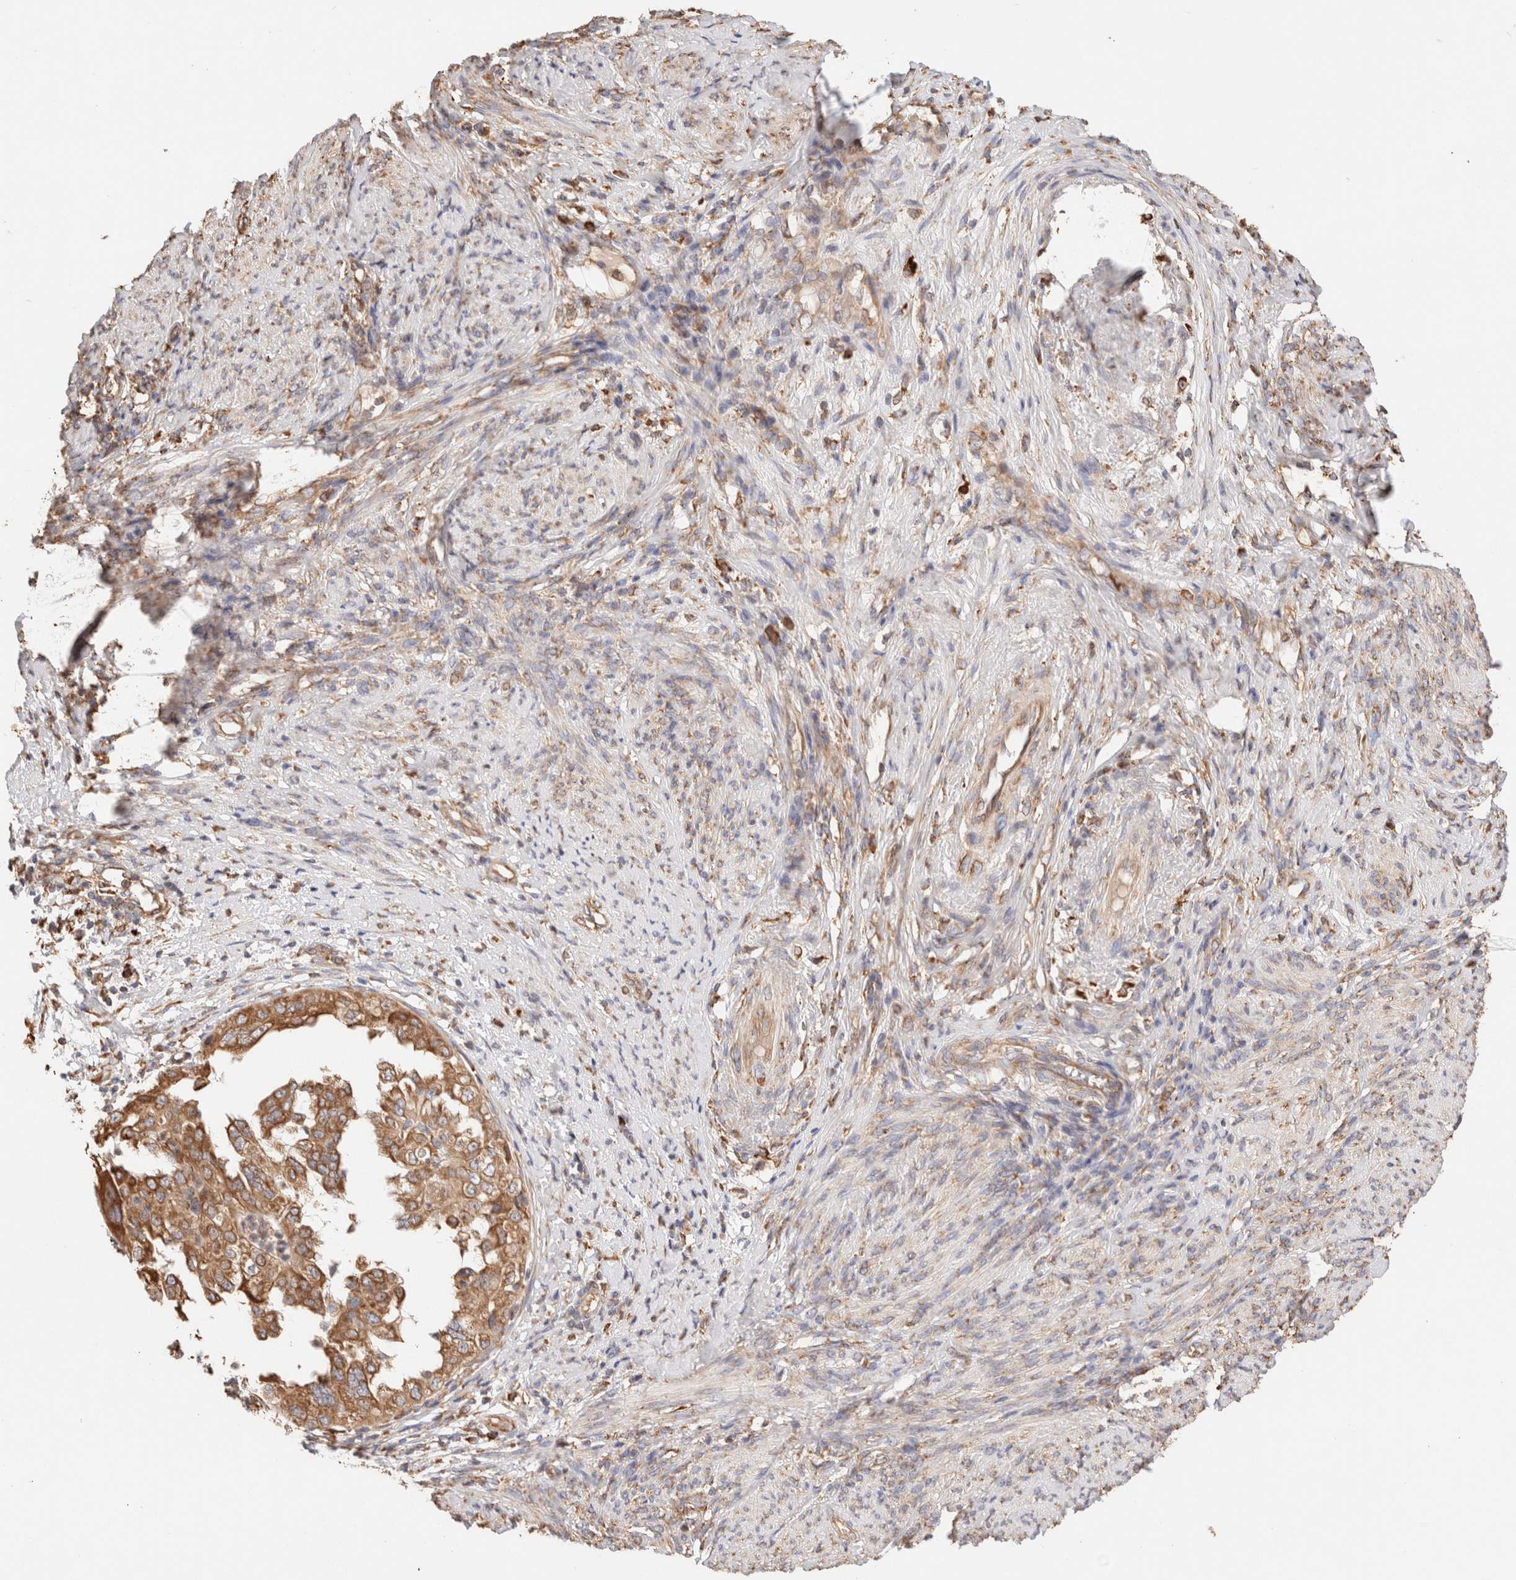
{"staining": {"intensity": "strong", "quantity": ">75%", "location": "cytoplasmic/membranous"}, "tissue": "endometrial cancer", "cell_type": "Tumor cells", "image_type": "cancer", "snomed": [{"axis": "morphology", "description": "Adenocarcinoma, NOS"}, {"axis": "topography", "description": "Endometrium"}], "caption": "An image of adenocarcinoma (endometrial) stained for a protein displays strong cytoplasmic/membranous brown staining in tumor cells.", "gene": "FER", "patient": {"sex": "female", "age": 85}}